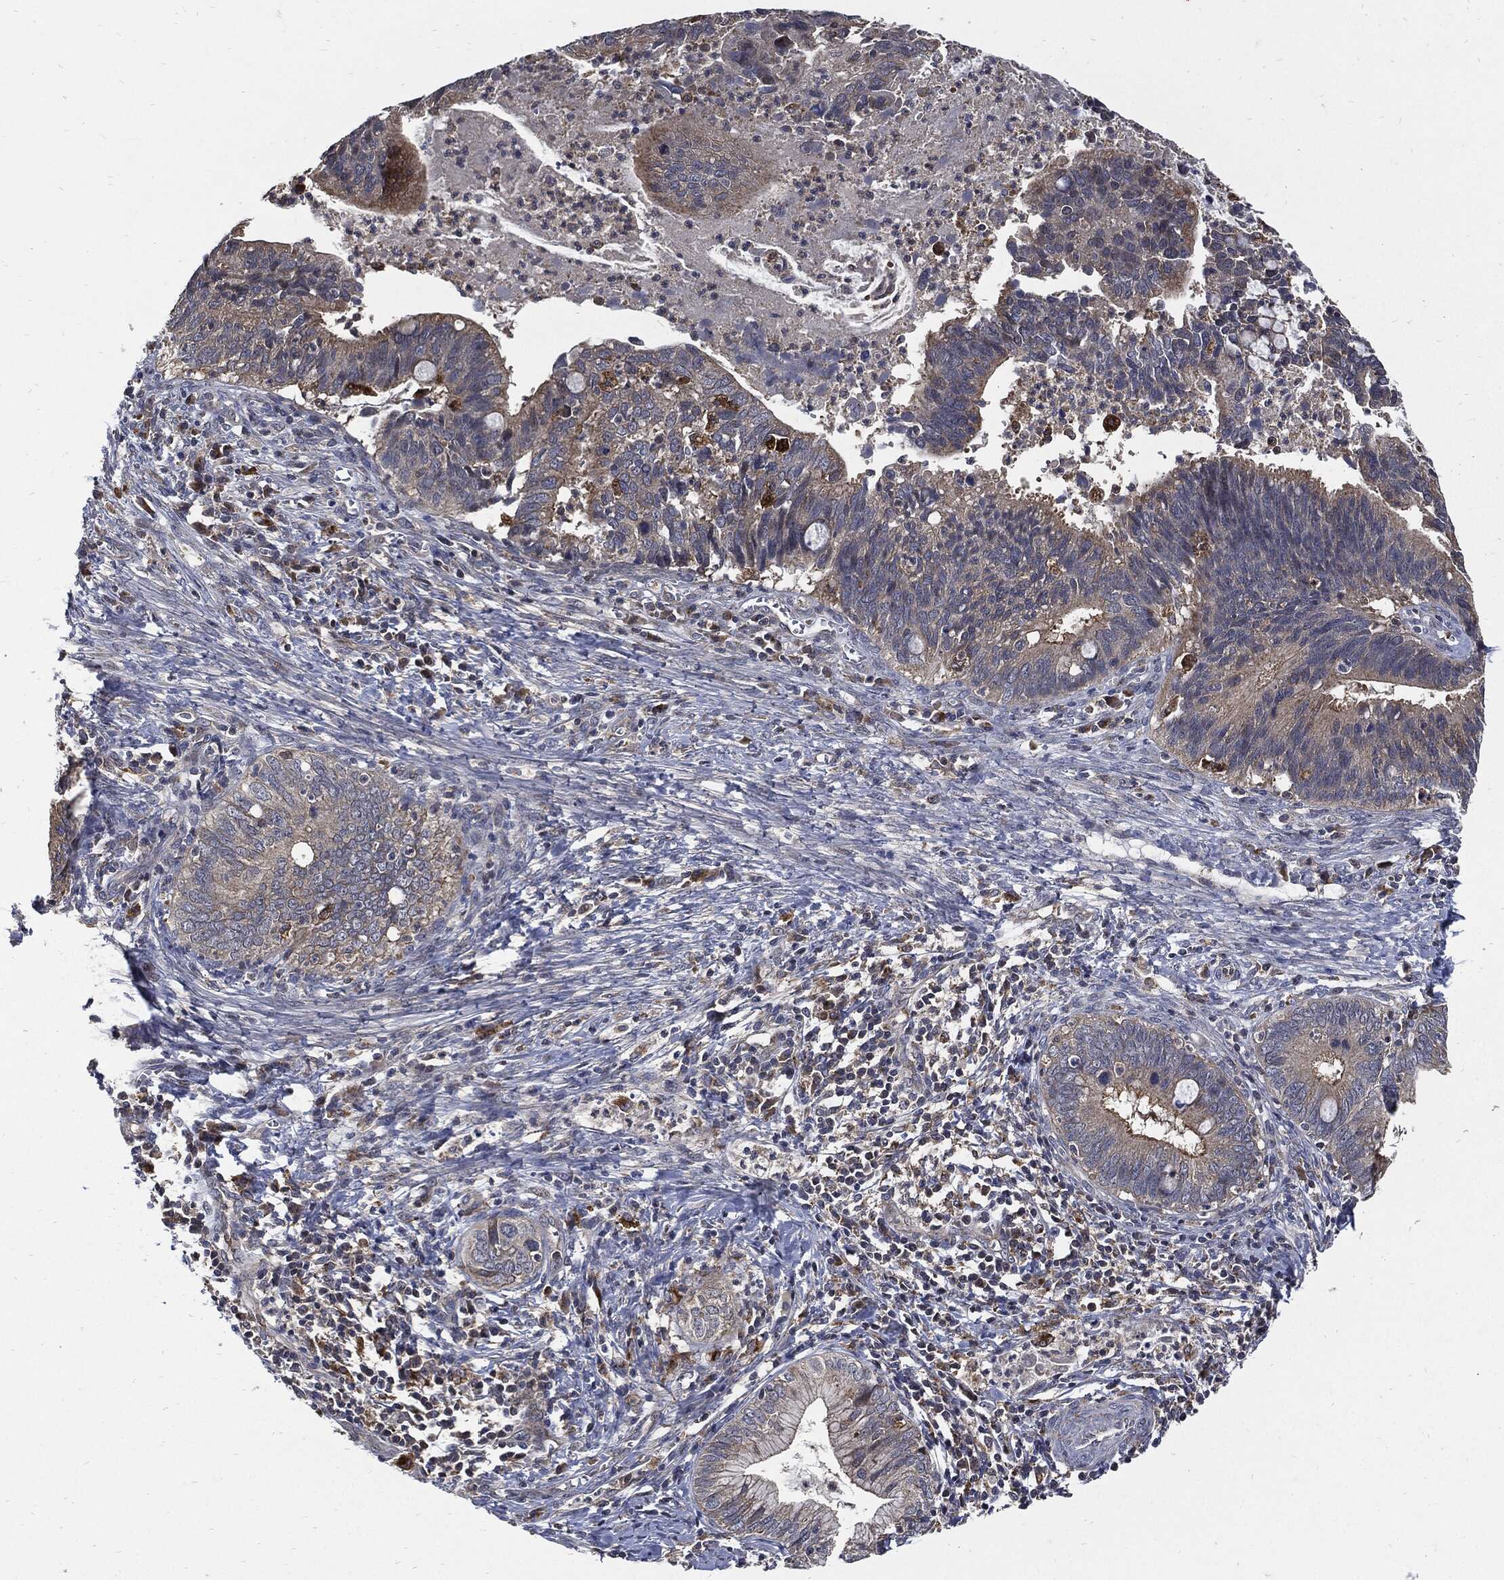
{"staining": {"intensity": "negative", "quantity": "none", "location": "none"}, "tissue": "cervical cancer", "cell_type": "Tumor cells", "image_type": "cancer", "snomed": [{"axis": "morphology", "description": "Adenocarcinoma, NOS"}, {"axis": "topography", "description": "Cervix"}], "caption": "Immunohistochemical staining of human cervical cancer (adenocarcinoma) reveals no significant staining in tumor cells.", "gene": "SLC31A2", "patient": {"sex": "female", "age": 42}}